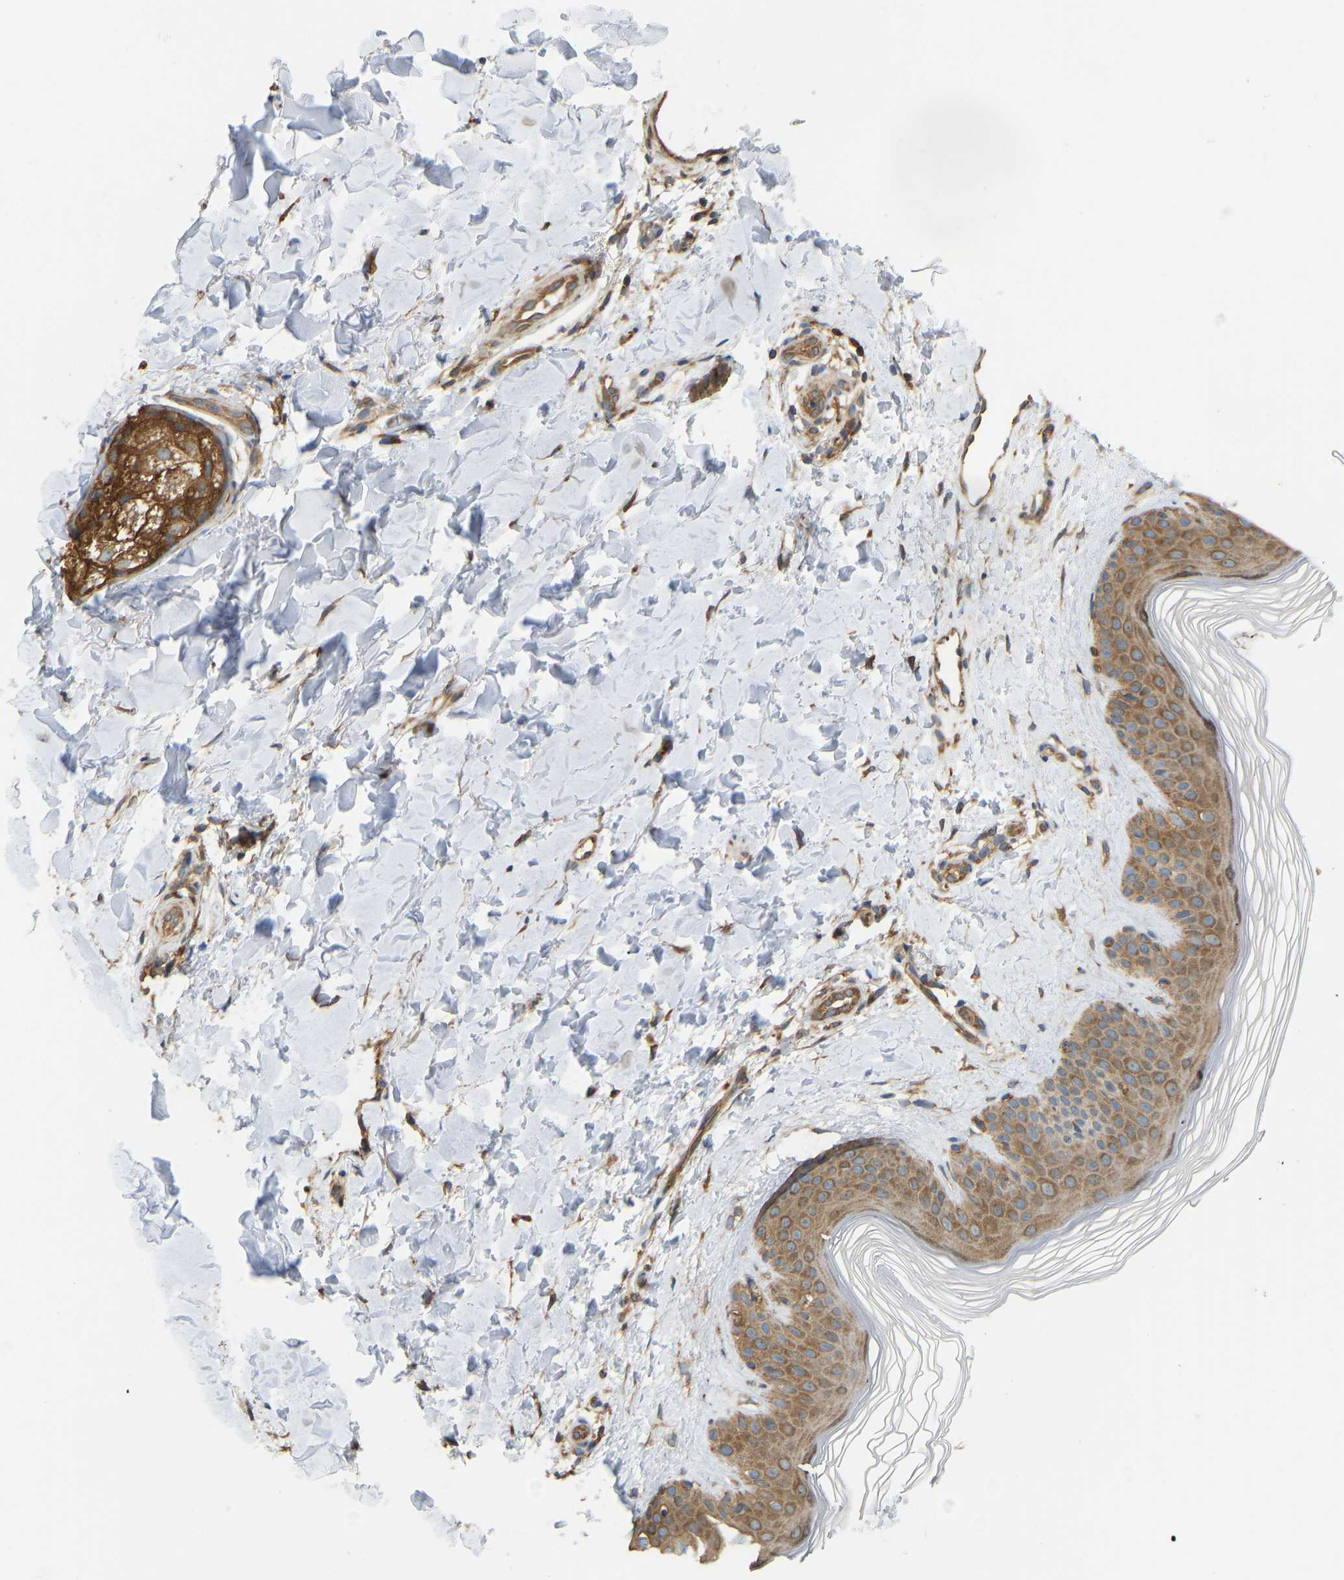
{"staining": {"intensity": "moderate", "quantity": ">75%", "location": "cytoplasmic/membranous"}, "tissue": "skin", "cell_type": "Fibroblasts", "image_type": "normal", "snomed": [{"axis": "morphology", "description": "Normal tissue, NOS"}, {"axis": "morphology", "description": "Malignant melanoma, Metastatic site"}, {"axis": "topography", "description": "Skin"}], "caption": "An image of skin stained for a protein shows moderate cytoplasmic/membranous brown staining in fibroblasts. (Brightfield microscopy of DAB IHC at high magnification).", "gene": "RPS6KB2", "patient": {"sex": "male", "age": 41}}